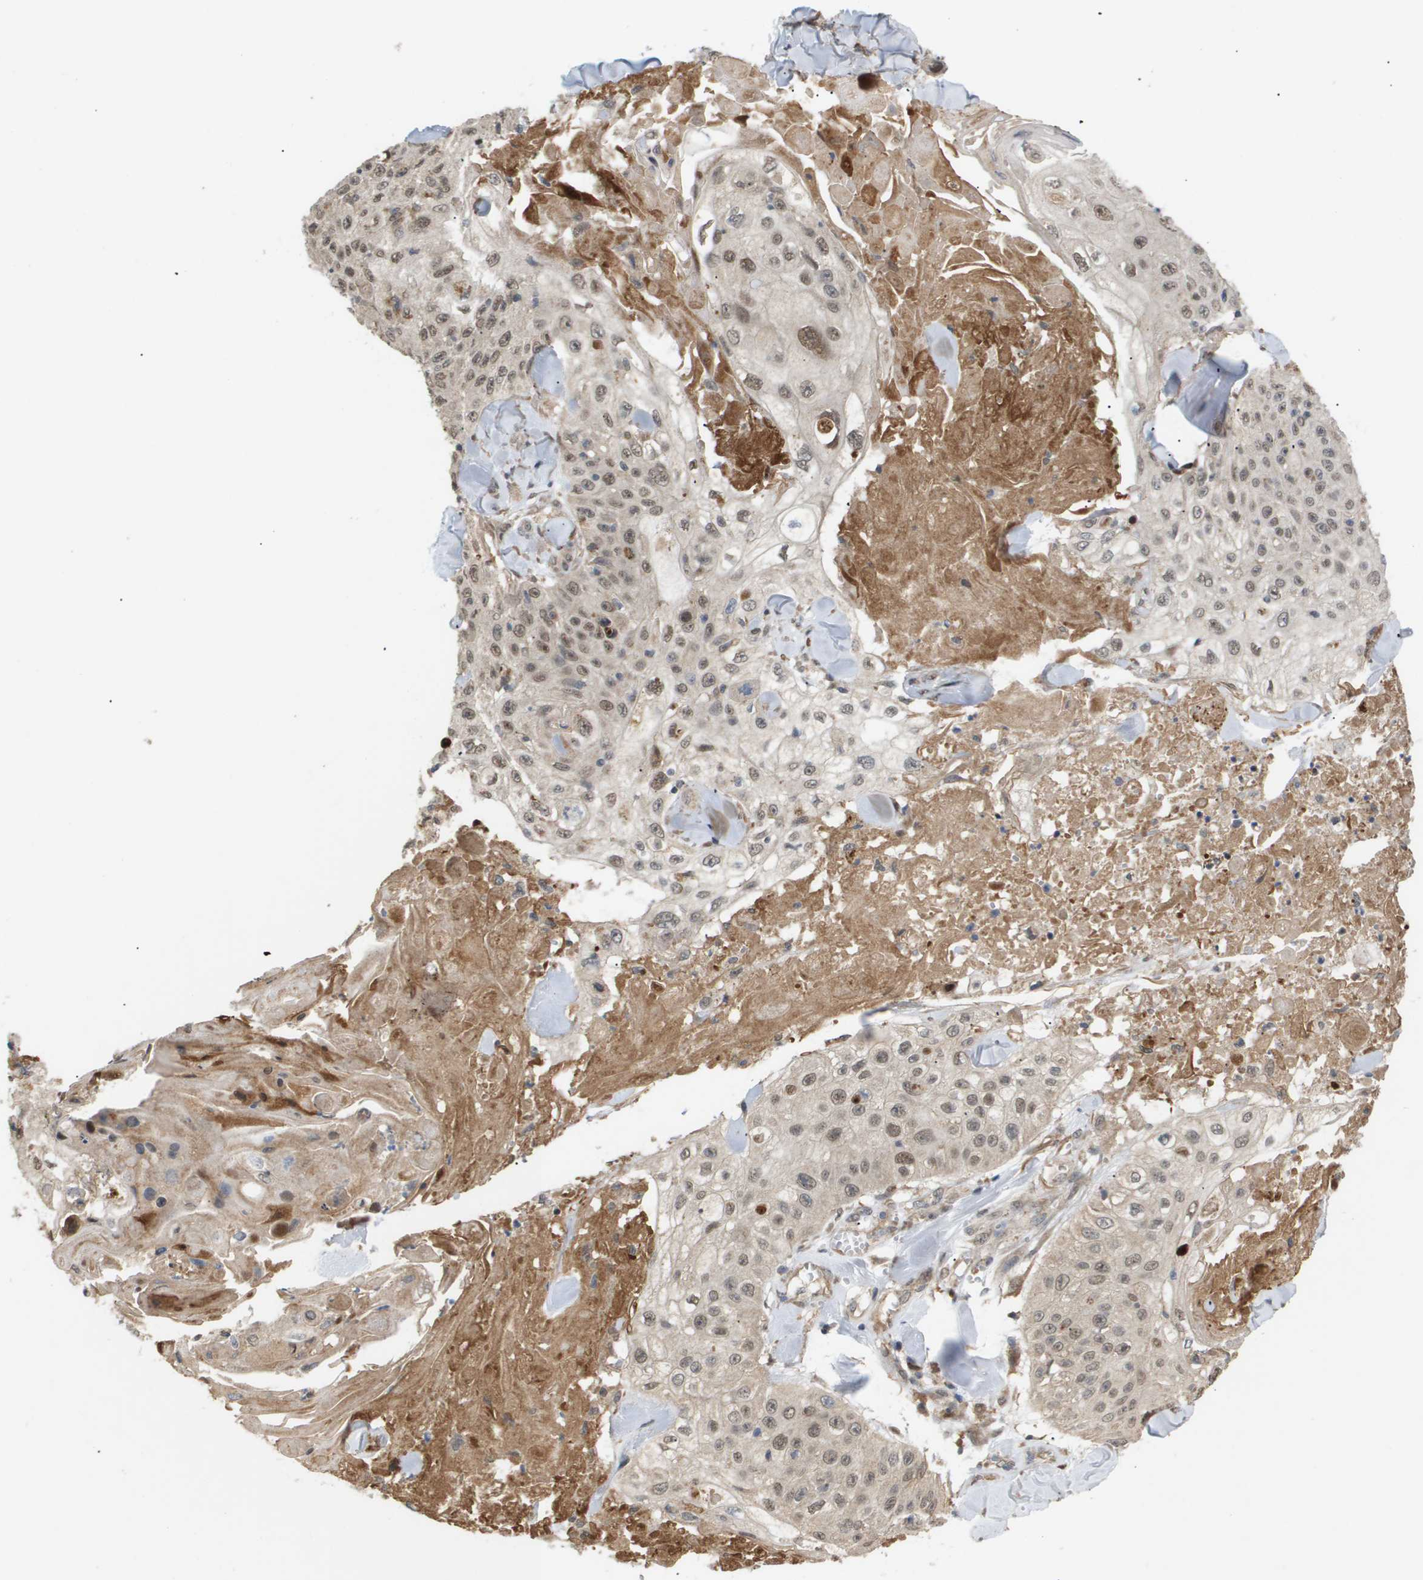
{"staining": {"intensity": "weak", "quantity": ">75%", "location": "nuclear"}, "tissue": "skin cancer", "cell_type": "Tumor cells", "image_type": "cancer", "snomed": [{"axis": "morphology", "description": "Squamous cell carcinoma, NOS"}, {"axis": "topography", "description": "Skin"}], "caption": "This photomicrograph shows immunohistochemistry staining of human skin squamous cell carcinoma, with low weak nuclear positivity in about >75% of tumor cells.", "gene": "PDGFB", "patient": {"sex": "male", "age": 86}}